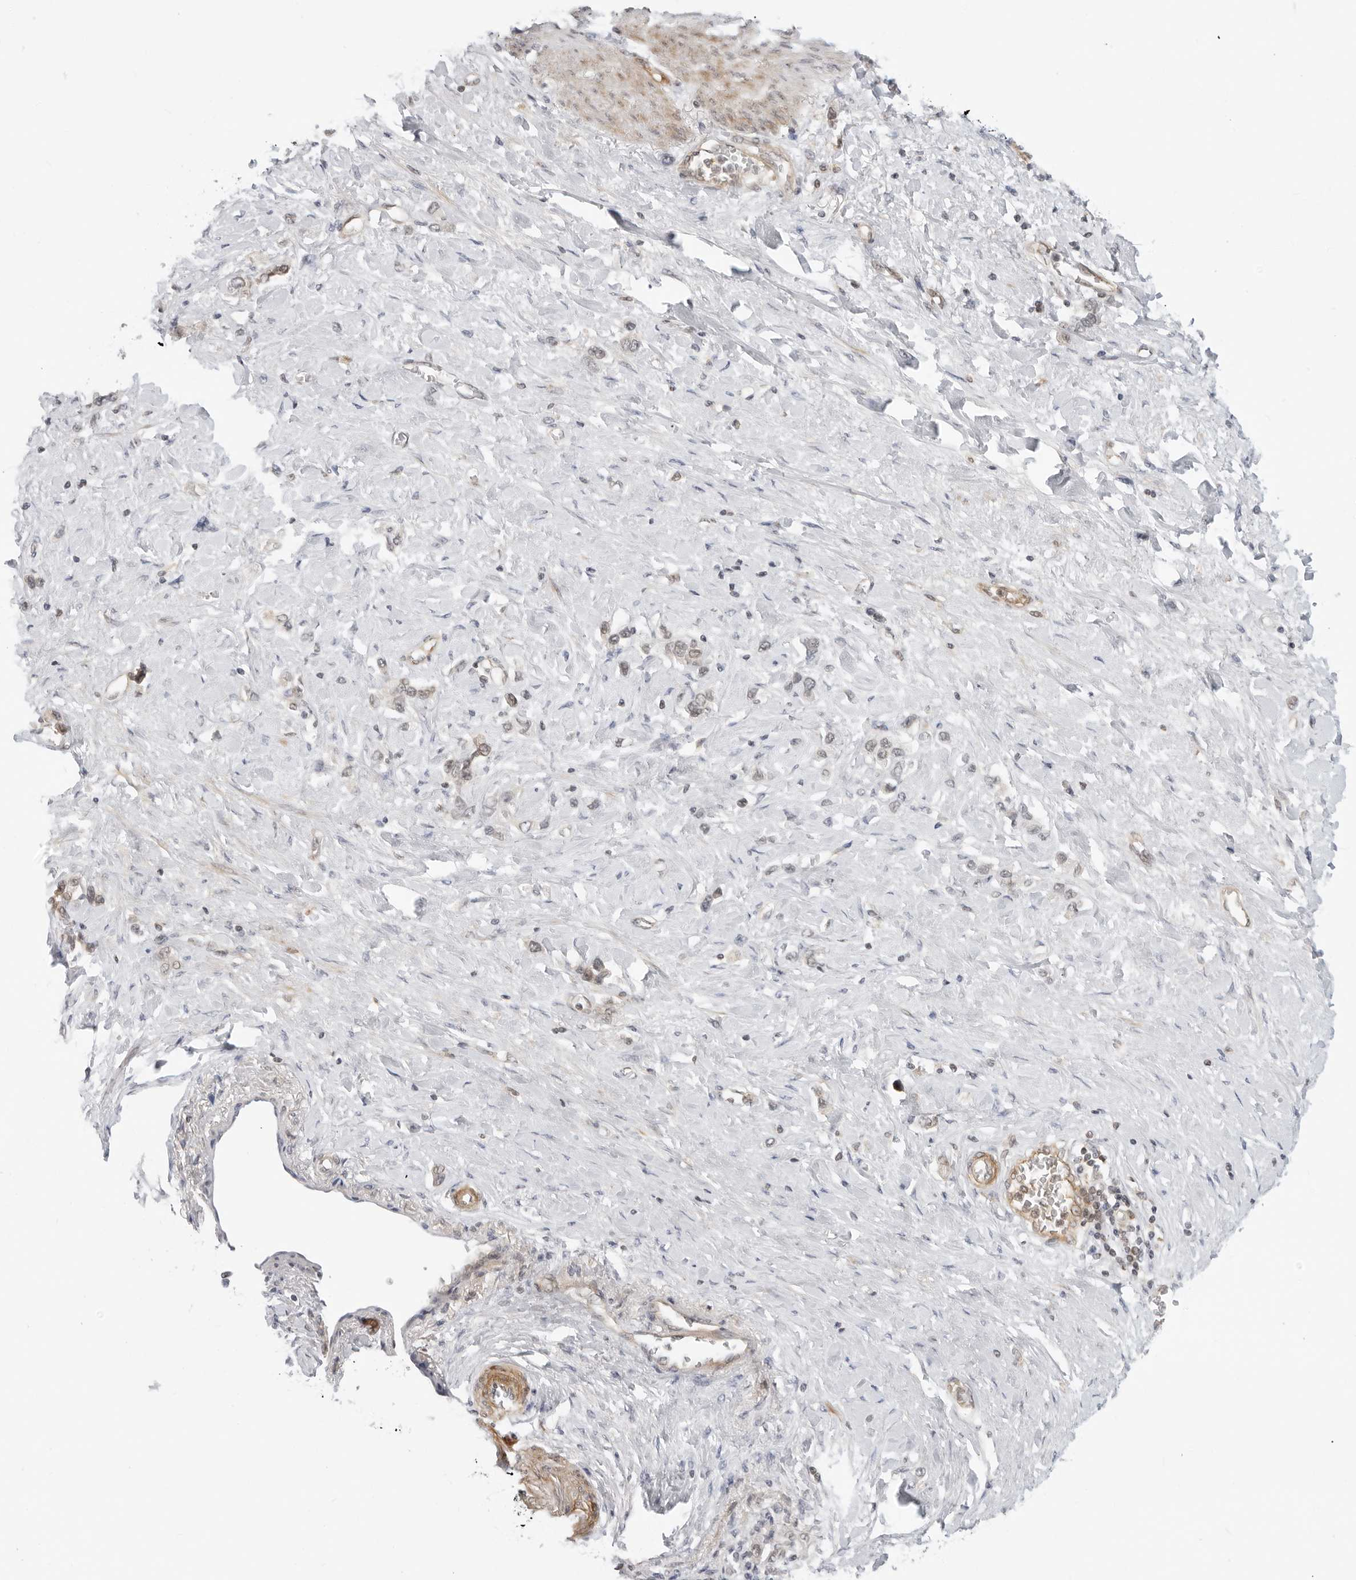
{"staining": {"intensity": "negative", "quantity": "none", "location": "none"}, "tissue": "stomach cancer", "cell_type": "Tumor cells", "image_type": "cancer", "snomed": [{"axis": "morphology", "description": "Adenocarcinoma, NOS"}, {"axis": "topography", "description": "Stomach"}], "caption": "An IHC image of adenocarcinoma (stomach) is shown. There is no staining in tumor cells of adenocarcinoma (stomach).", "gene": "SUGCT", "patient": {"sex": "female", "age": 65}}